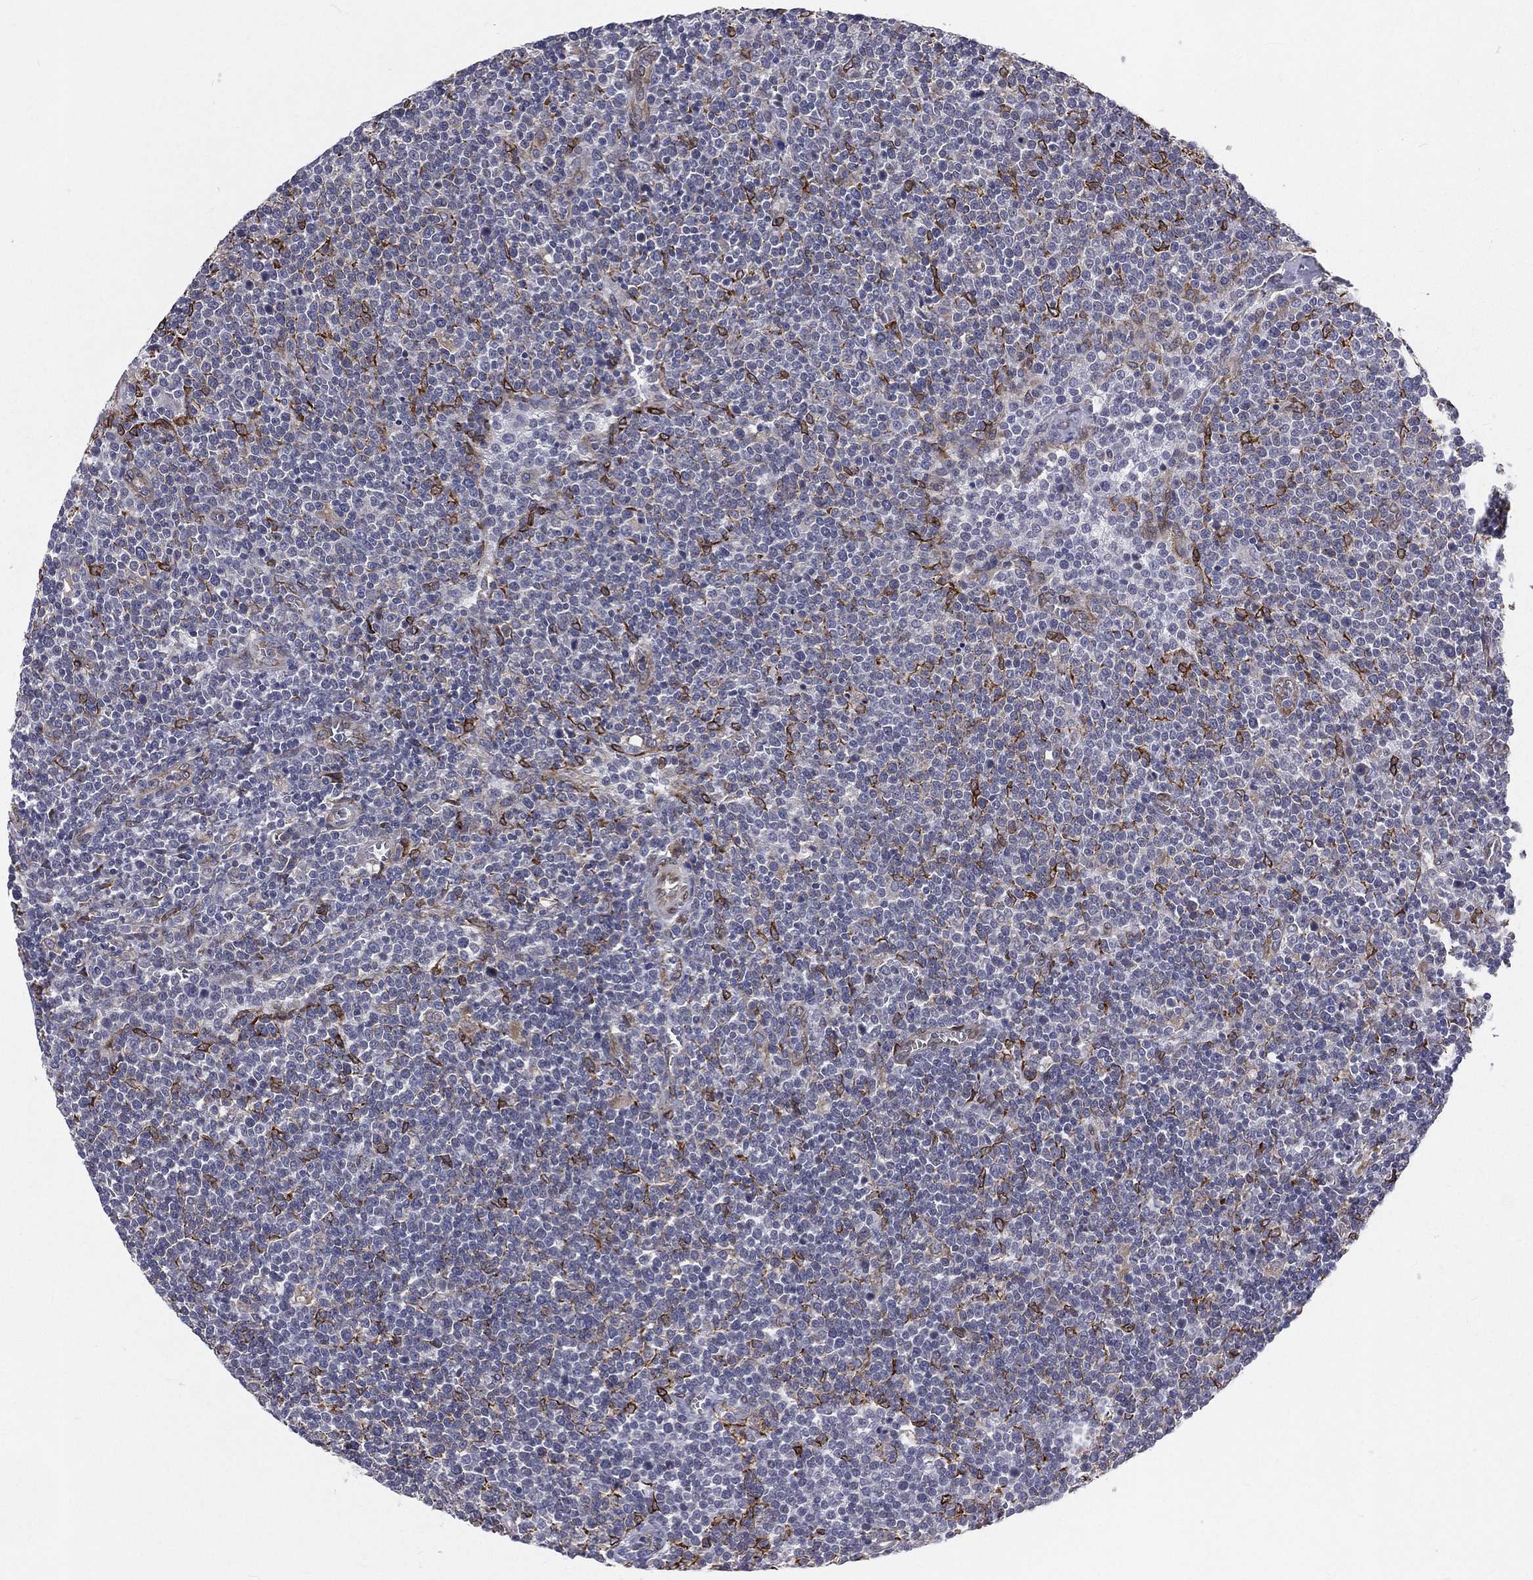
{"staining": {"intensity": "moderate", "quantity": "<25%", "location": "cytoplasmic/membranous"}, "tissue": "lymphoma", "cell_type": "Tumor cells", "image_type": "cancer", "snomed": [{"axis": "morphology", "description": "Malignant lymphoma, non-Hodgkin's type, High grade"}, {"axis": "topography", "description": "Lymph node"}], "caption": "Immunohistochemistry micrograph of neoplastic tissue: human high-grade malignant lymphoma, non-Hodgkin's type stained using immunohistochemistry reveals low levels of moderate protein expression localized specifically in the cytoplasmic/membranous of tumor cells, appearing as a cytoplasmic/membranous brown color.", "gene": "PGRMC1", "patient": {"sex": "male", "age": 61}}